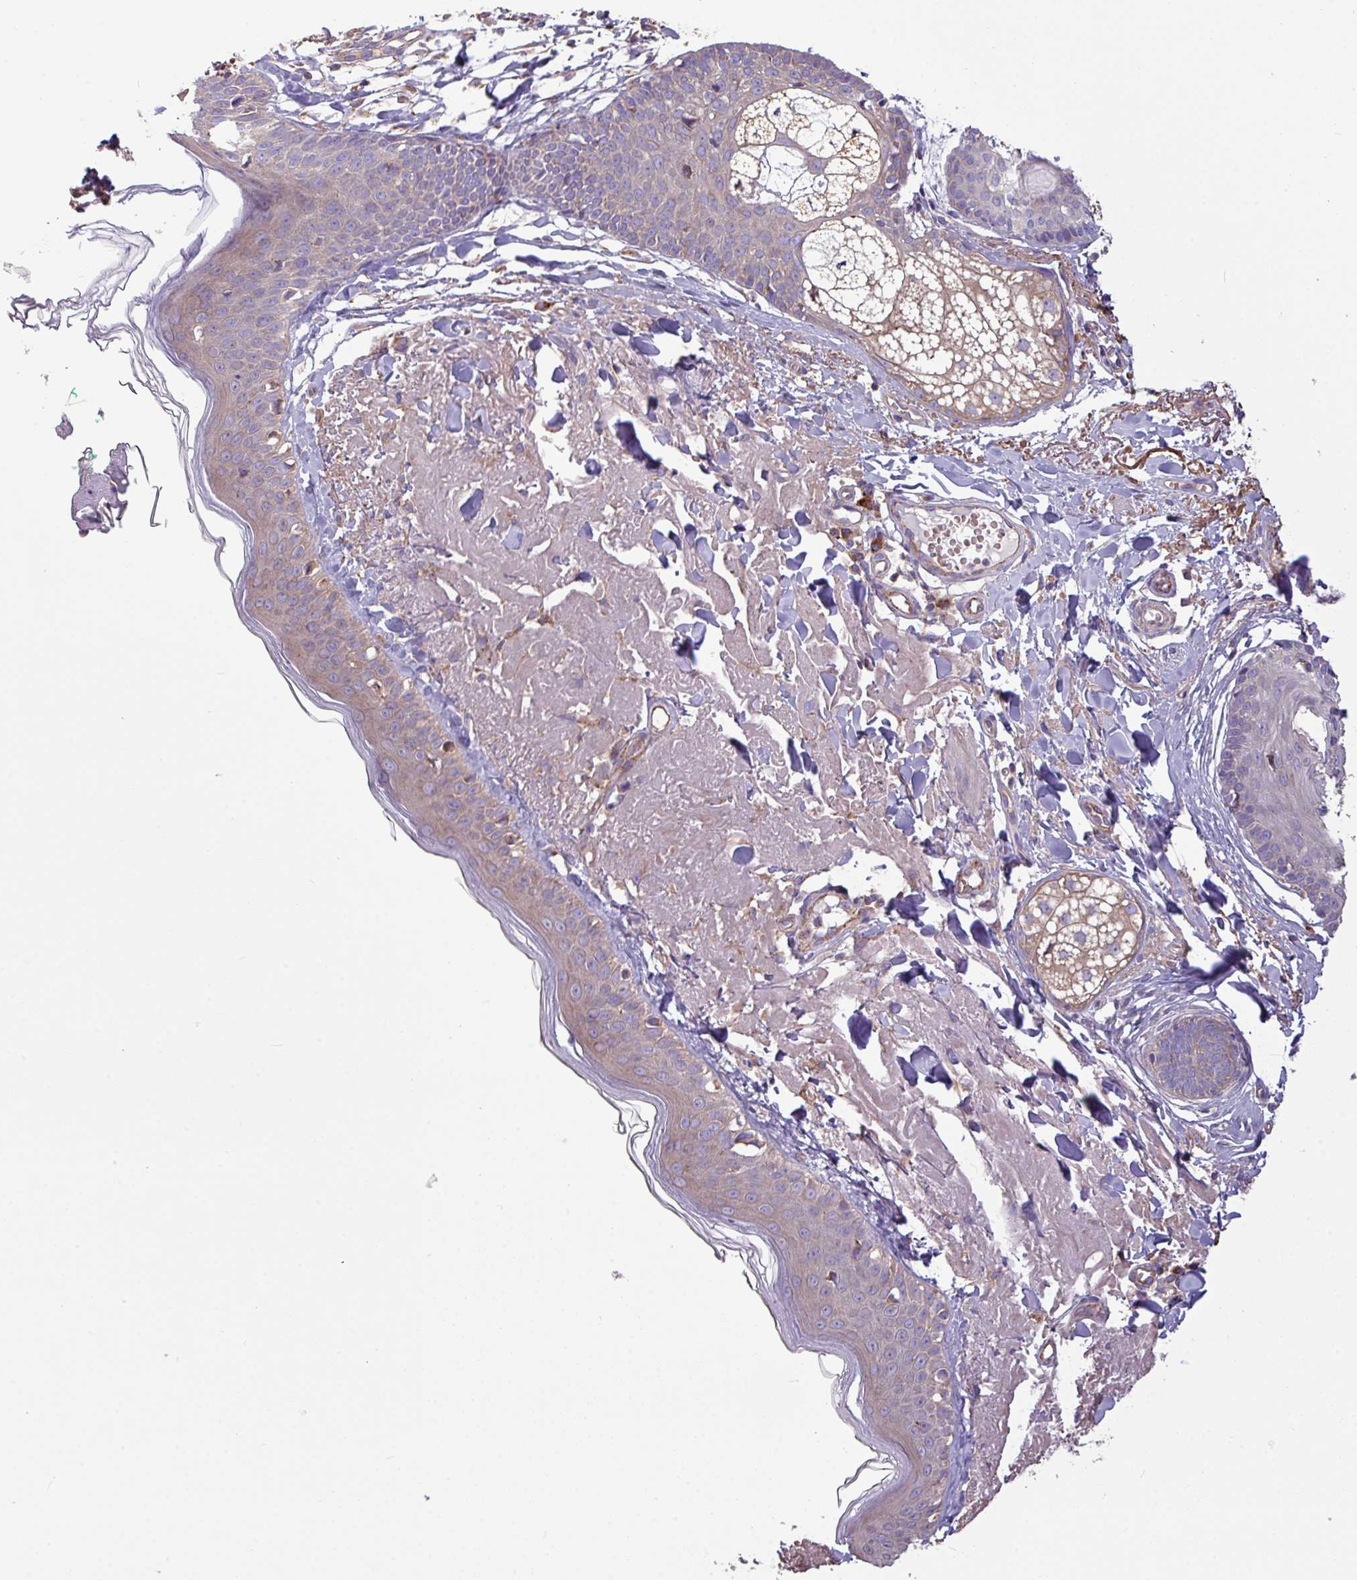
{"staining": {"intensity": "weak", "quantity": "25%-75%", "location": "cytoplasmic/membranous"}, "tissue": "skin", "cell_type": "Fibroblasts", "image_type": "normal", "snomed": [{"axis": "morphology", "description": "Normal tissue, NOS"}, {"axis": "morphology", "description": "Malignant melanoma, NOS"}, {"axis": "topography", "description": "Skin"}], "caption": "Brown immunohistochemical staining in normal skin displays weak cytoplasmic/membranous staining in about 25%-75% of fibroblasts.", "gene": "PPM1J", "patient": {"sex": "male", "age": 80}}